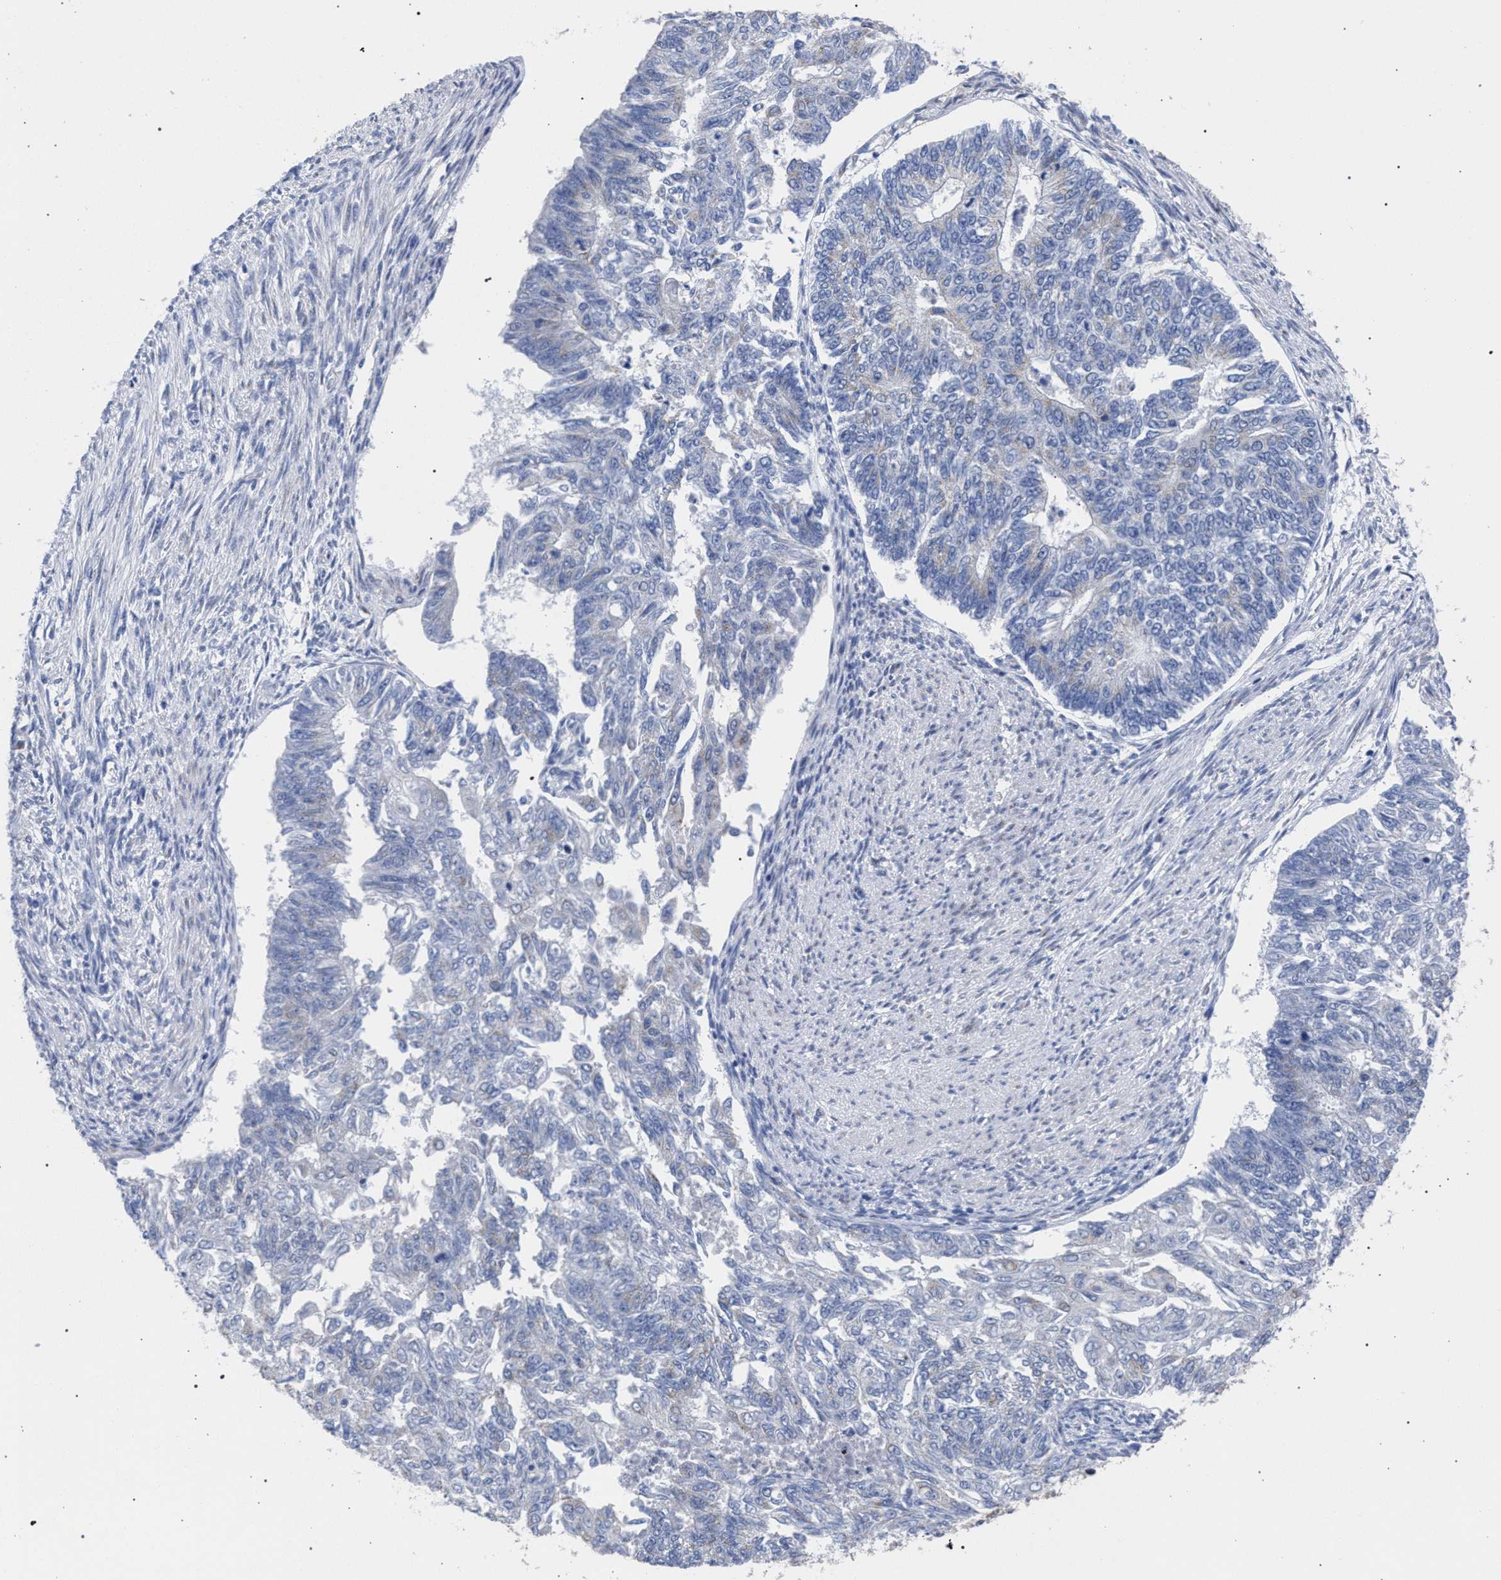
{"staining": {"intensity": "negative", "quantity": "none", "location": "none"}, "tissue": "endometrial cancer", "cell_type": "Tumor cells", "image_type": "cancer", "snomed": [{"axis": "morphology", "description": "Adenocarcinoma, NOS"}, {"axis": "topography", "description": "Endometrium"}], "caption": "High power microscopy image of an immunohistochemistry (IHC) micrograph of endometrial cancer, revealing no significant positivity in tumor cells.", "gene": "GOLGA2", "patient": {"sex": "female", "age": 32}}